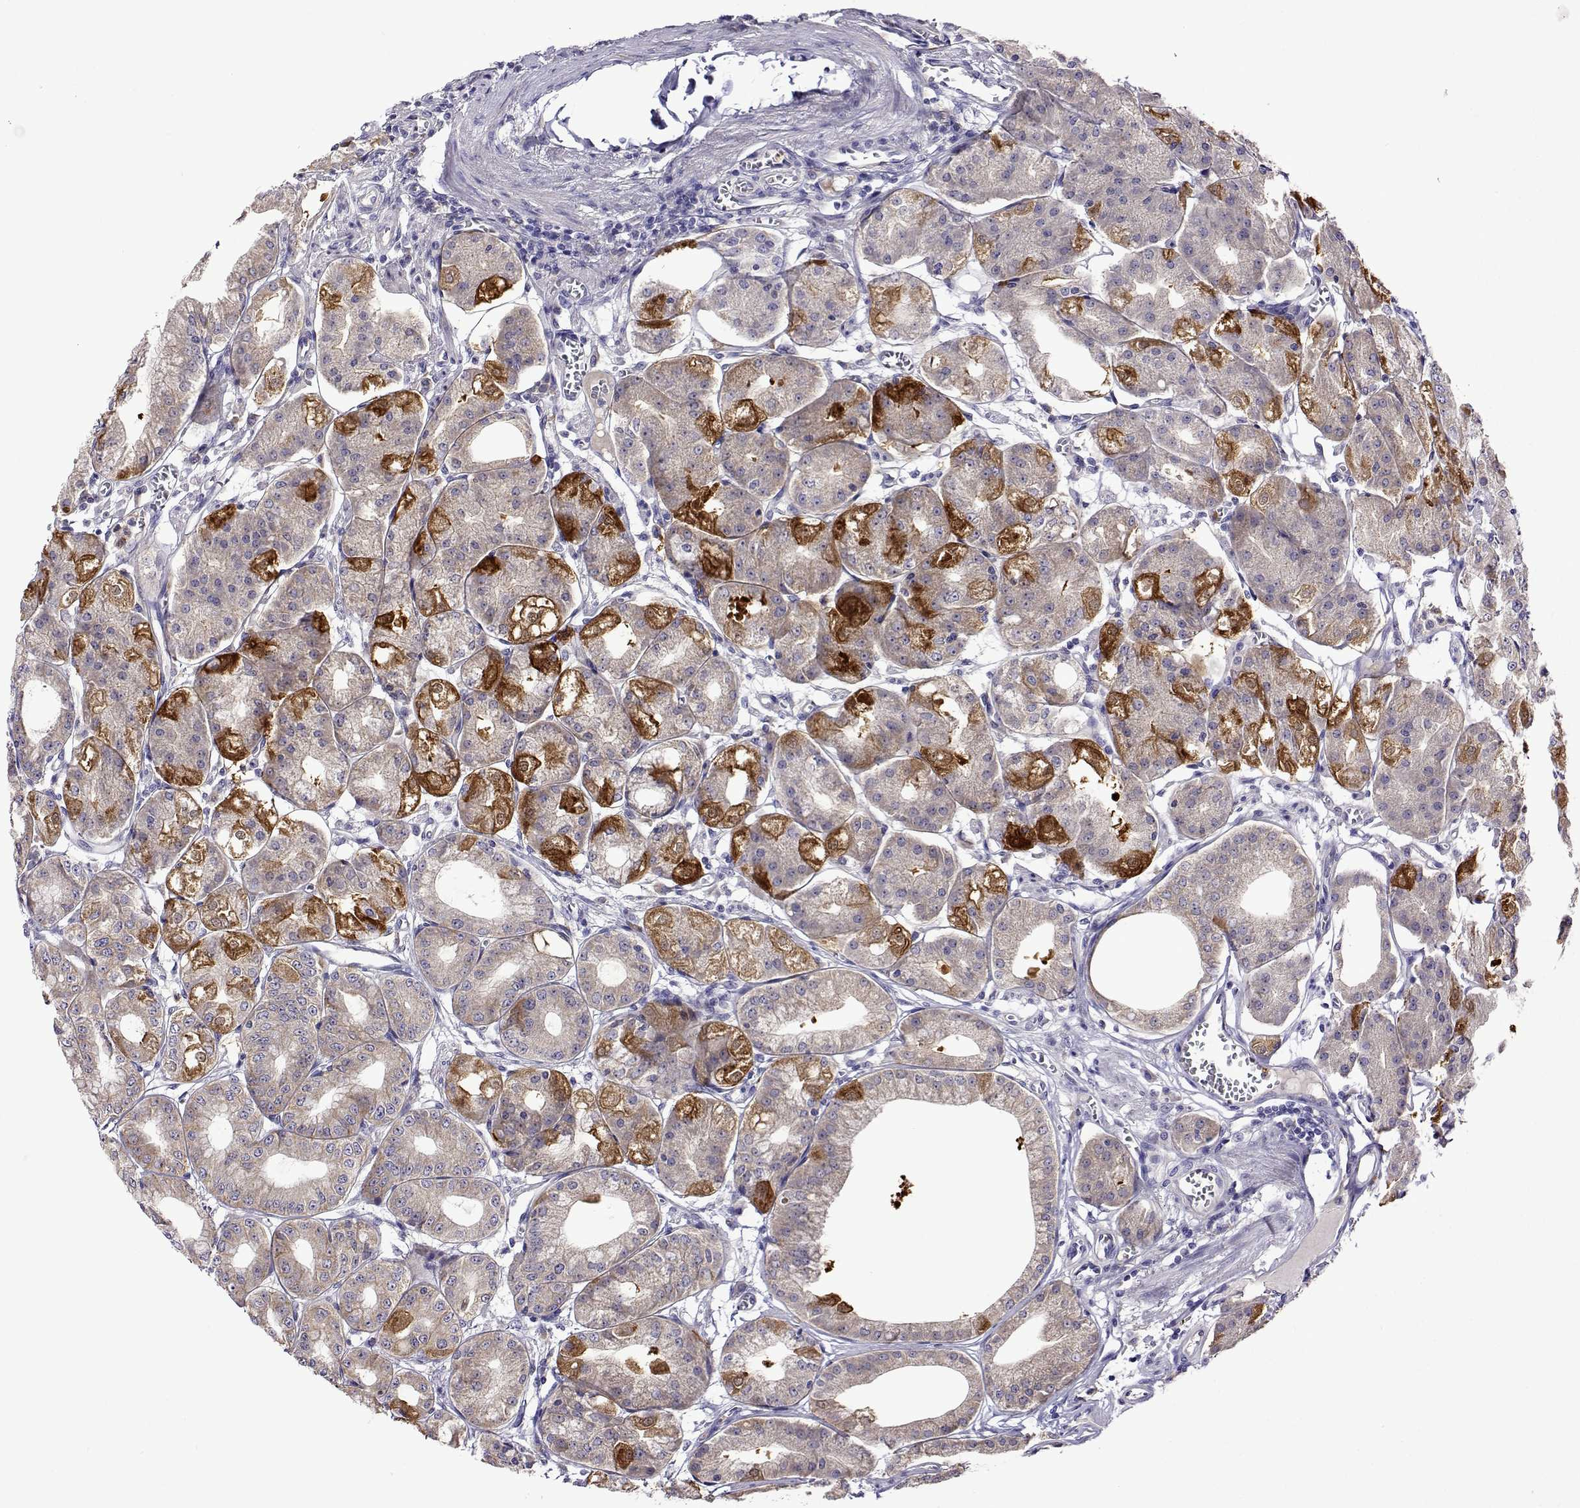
{"staining": {"intensity": "strong", "quantity": "<25%", "location": "cytoplasmic/membranous"}, "tissue": "stomach", "cell_type": "Glandular cells", "image_type": "normal", "snomed": [{"axis": "morphology", "description": "Normal tissue, NOS"}, {"axis": "topography", "description": "Stomach, lower"}], "caption": "Strong cytoplasmic/membranous protein expression is identified in about <25% of glandular cells in stomach. Immunohistochemistry stains the protein in brown and the nuclei are stained blue.", "gene": "SULT2A1", "patient": {"sex": "male", "age": 71}}